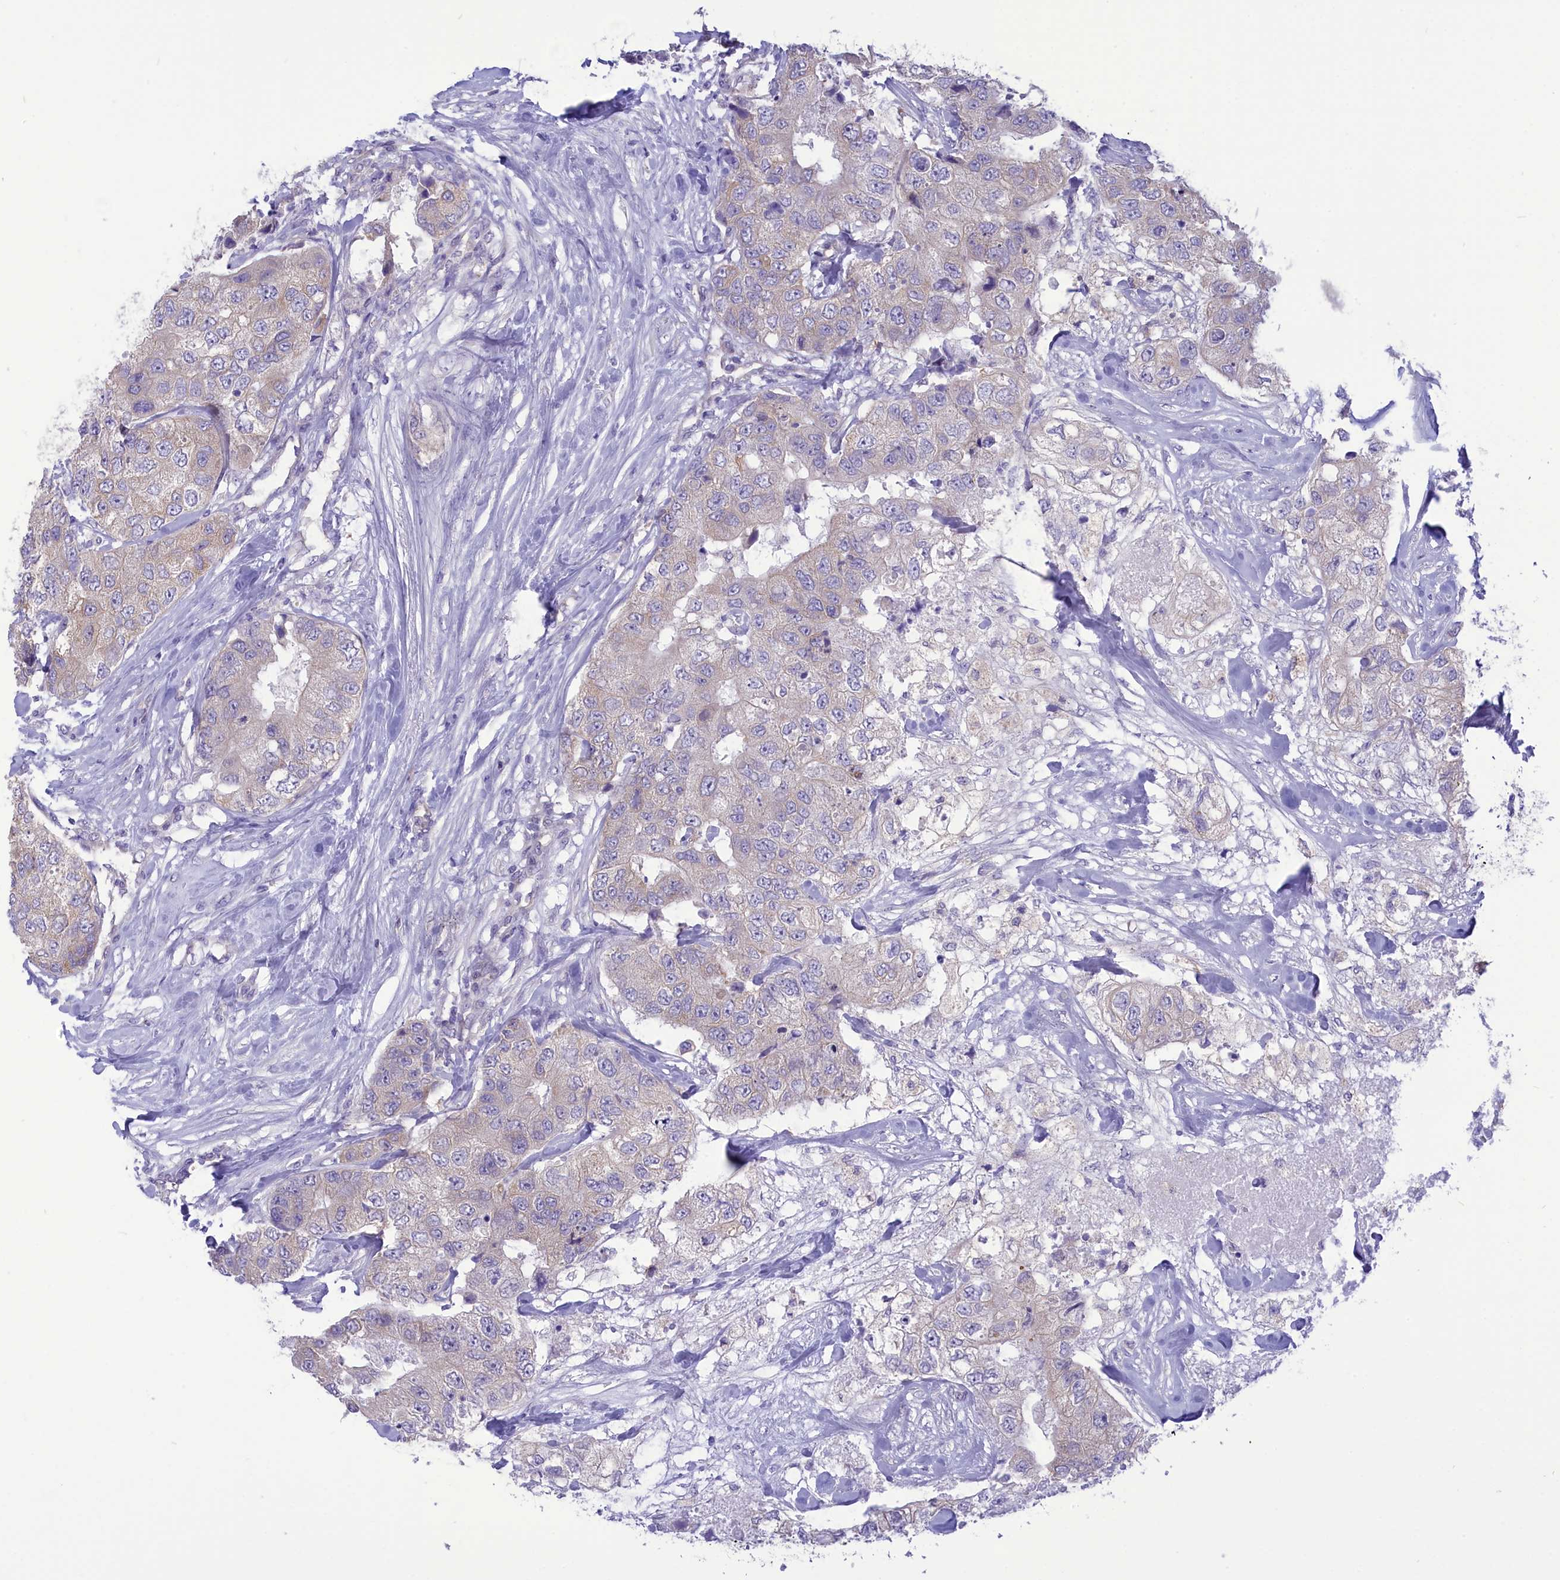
{"staining": {"intensity": "negative", "quantity": "none", "location": "none"}, "tissue": "breast cancer", "cell_type": "Tumor cells", "image_type": "cancer", "snomed": [{"axis": "morphology", "description": "Duct carcinoma"}, {"axis": "topography", "description": "Breast"}], "caption": "Protein analysis of breast invasive ductal carcinoma demonstrates no significant expression in tumor cells.", "gene": "DCAF16", "patient": {"sex": "female", "age": 62}}